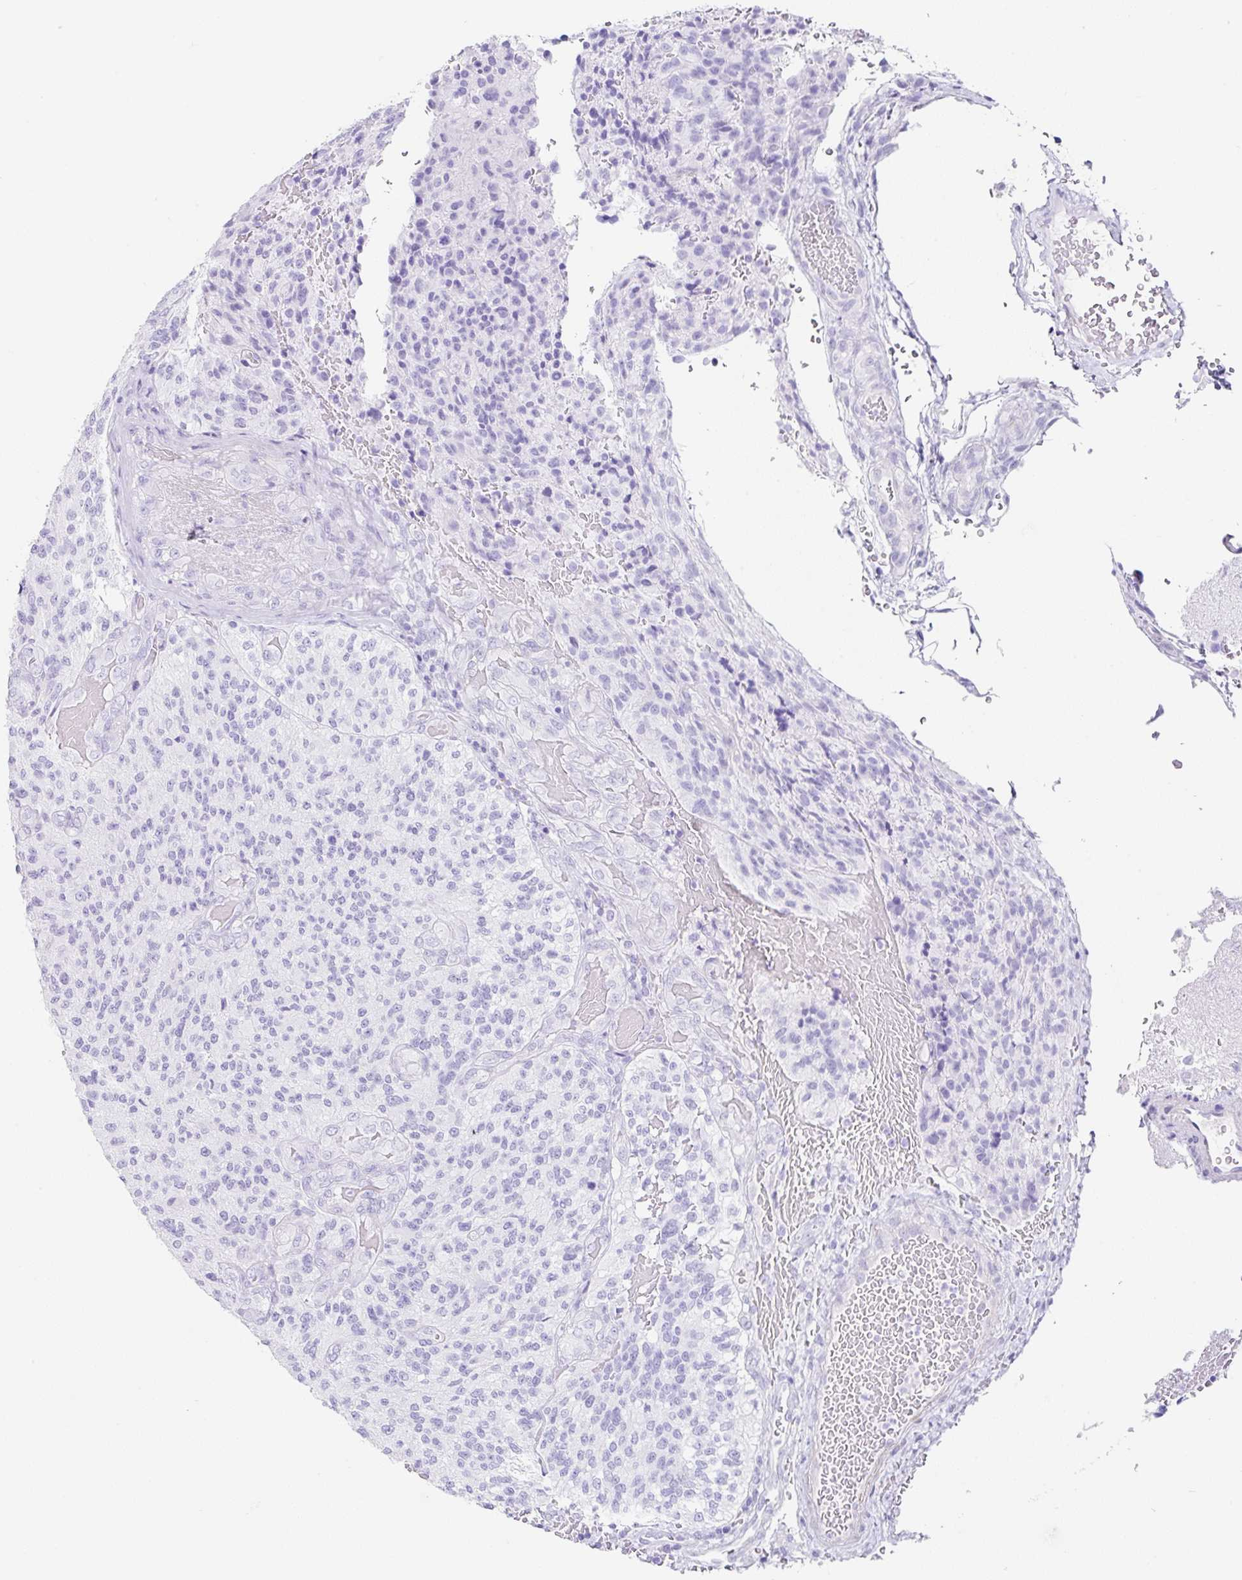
{"staining": {"intensity": "negative", "quantity": "none", "location": "none"}, "tissue": "glioma", "cell_type": "Tumor cells", "image_type": "cancer", "snomed": [{"axis": "morphology", "description": "Normal tissue, NOS"}, {"axis": "morphology", "description": "Glioma, malignant, High grade"}, {"axis": "topography", "description": "Cerebral cortex"}], "caption": "Immunohistochemical staining of human glioma shows no significant expression in tumor cells.", "gene": "CLDND2", "patient": {"sex": "male", "age": 56}}